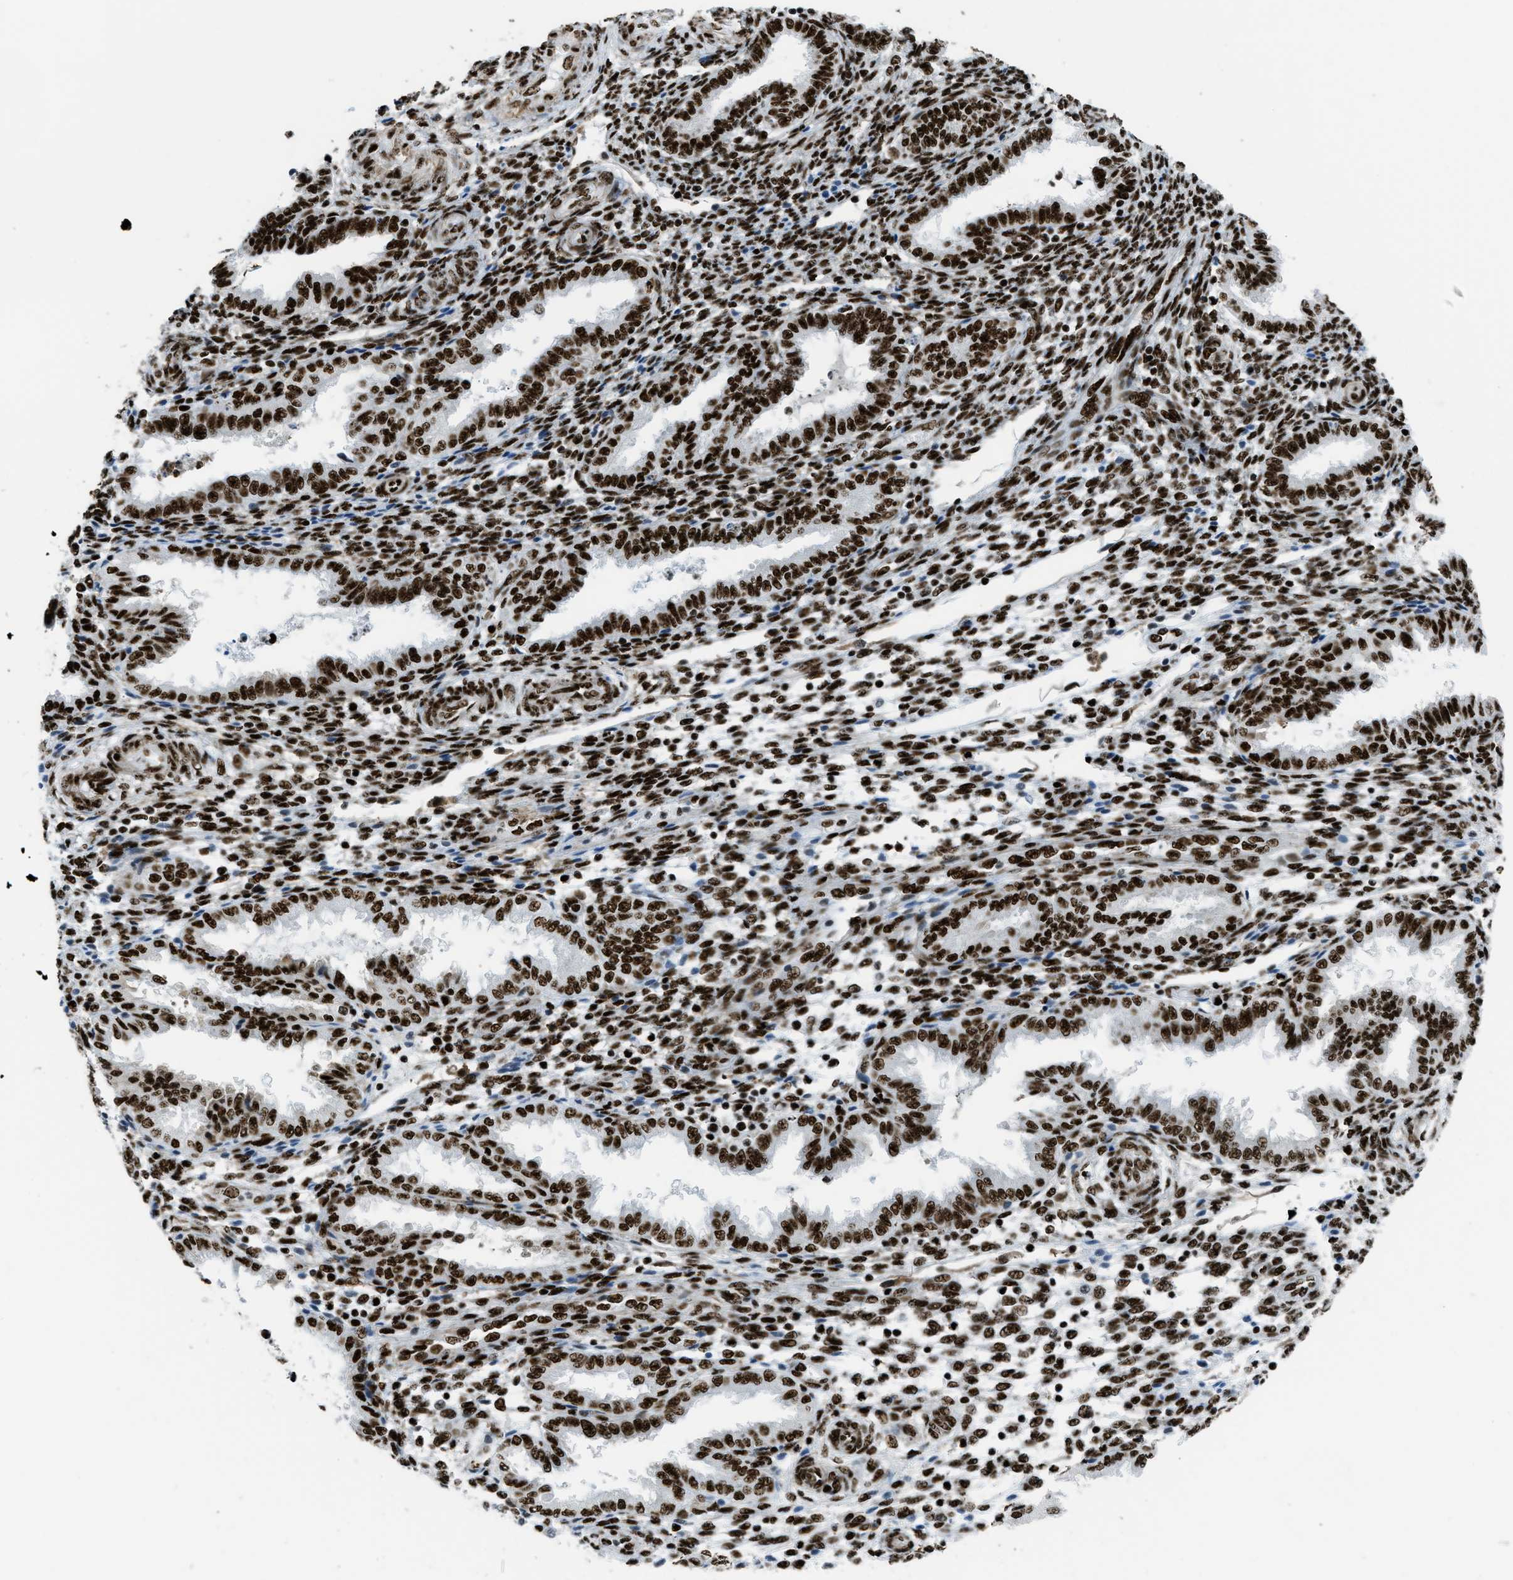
{"staining": {"intensity": "strong", "quantity": ">75%", "location": "nuclear"}, "tissue": "endometrium", "cell_type": "Cells in endometrial stroma", "image_type": "normal", "snomed": [{"axis": "morphology", "description": "Normal tissue, NOS"}, {"axis": "topography", "description": "Endometrium"}], "caption": "A micrograph of human endometrium stained for a protein shows strong nuclear brown staining in cells in endometrial stroma. The staining was performed using DAB, with brown indicating positive protein expression. Nuclei are stained blue with hematoxylin.", "gene": "ZNF207", "patient": {"sex": "female", "age": 33}}